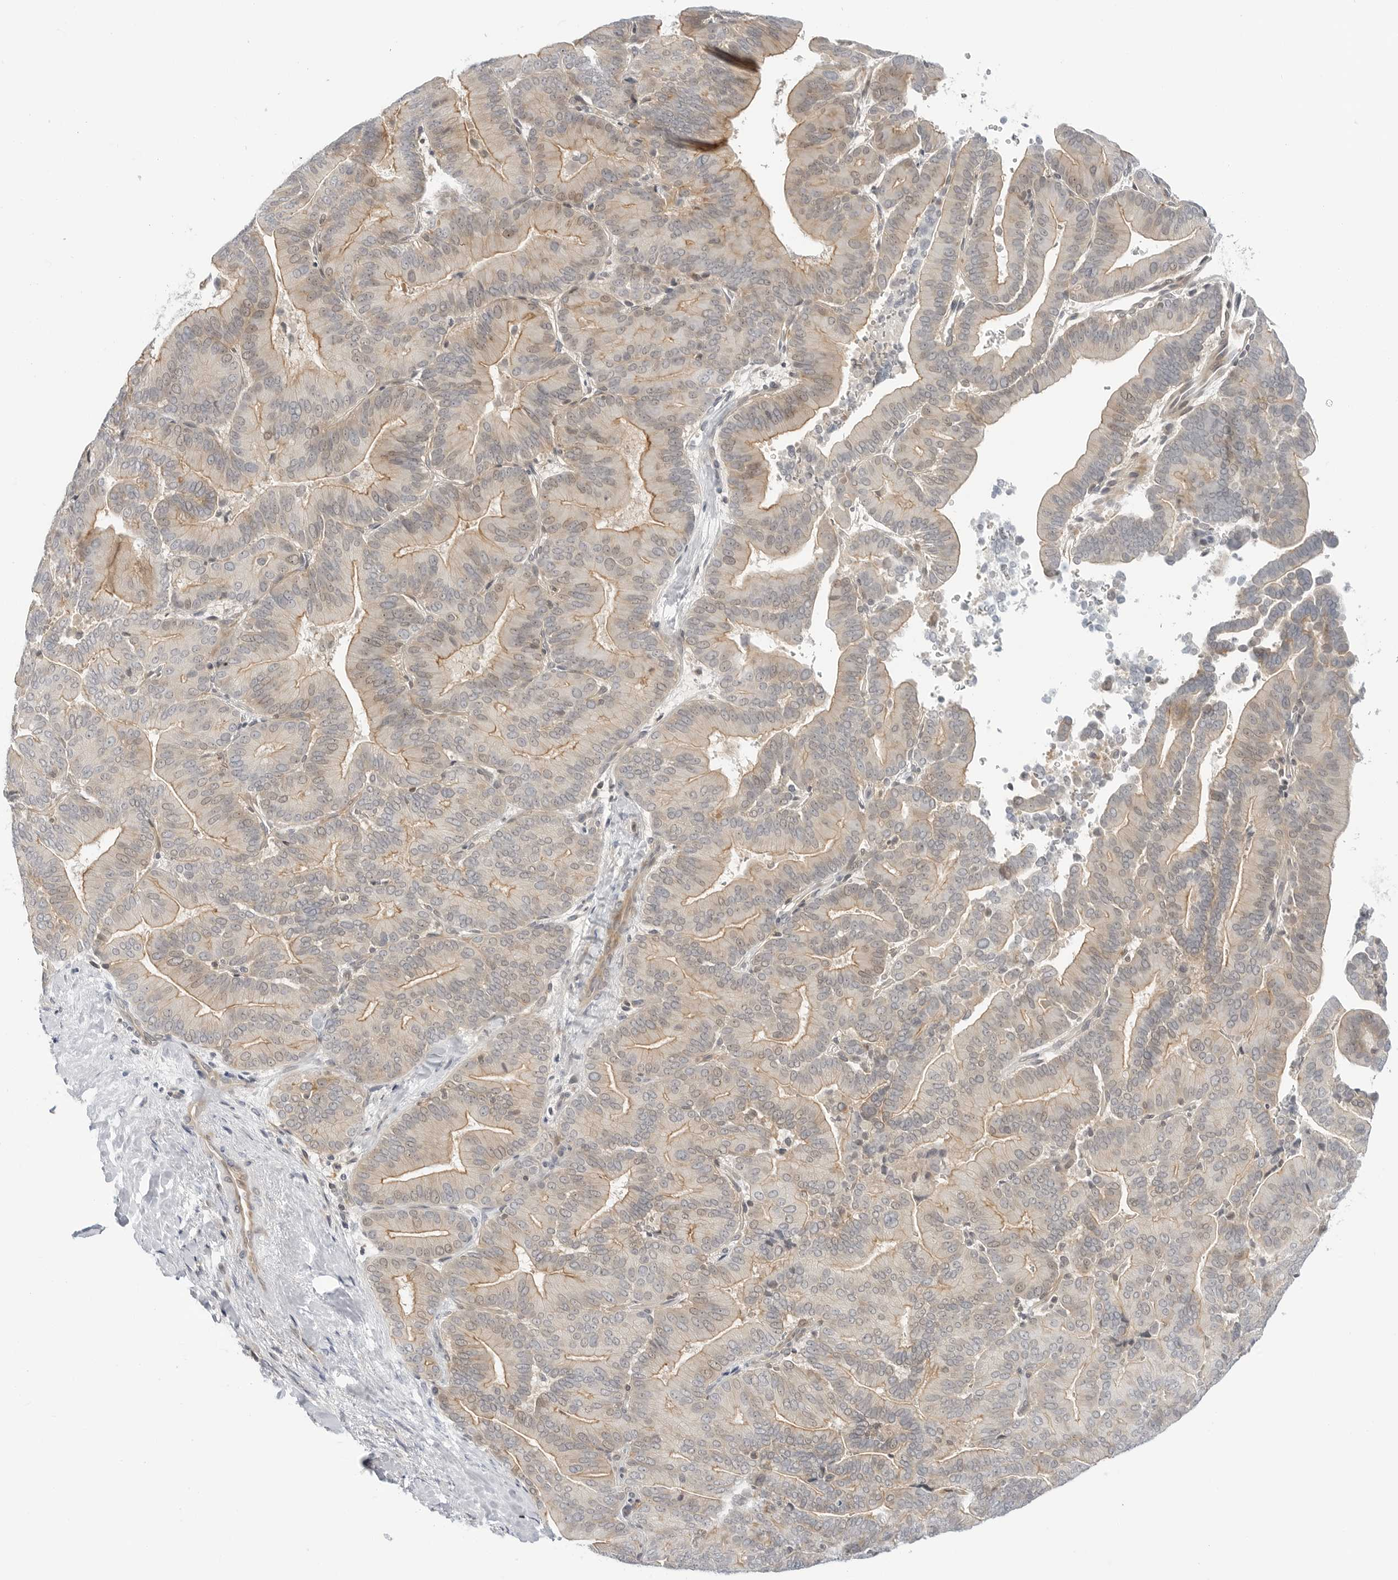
{"staining": {"intensity": "weak", "quantity": ">75%", "location": "cytoplasmic/membranous"}, "tissue": "liver cancer", "cell_type": "Tumor cells", "image_type": "cancer", "snomed": [{"axis": "morphology", "description": "Cholangiocarcinoma"}, {"axis": "topography", "description": "Liver"}], "caption": "High-magnification brightfield microscopy of cholangiocarcinoma (liver) stained with DAB (3,3'-diaminobenzidine) (brown) and counterstained with hematoxylin (blue). tumor cells exhibit weak cytoplasmic/membranous positivity is present in about>75% of cells.", "gene": "STXBP3", "patient": {"sex": "female", "age": 75}}